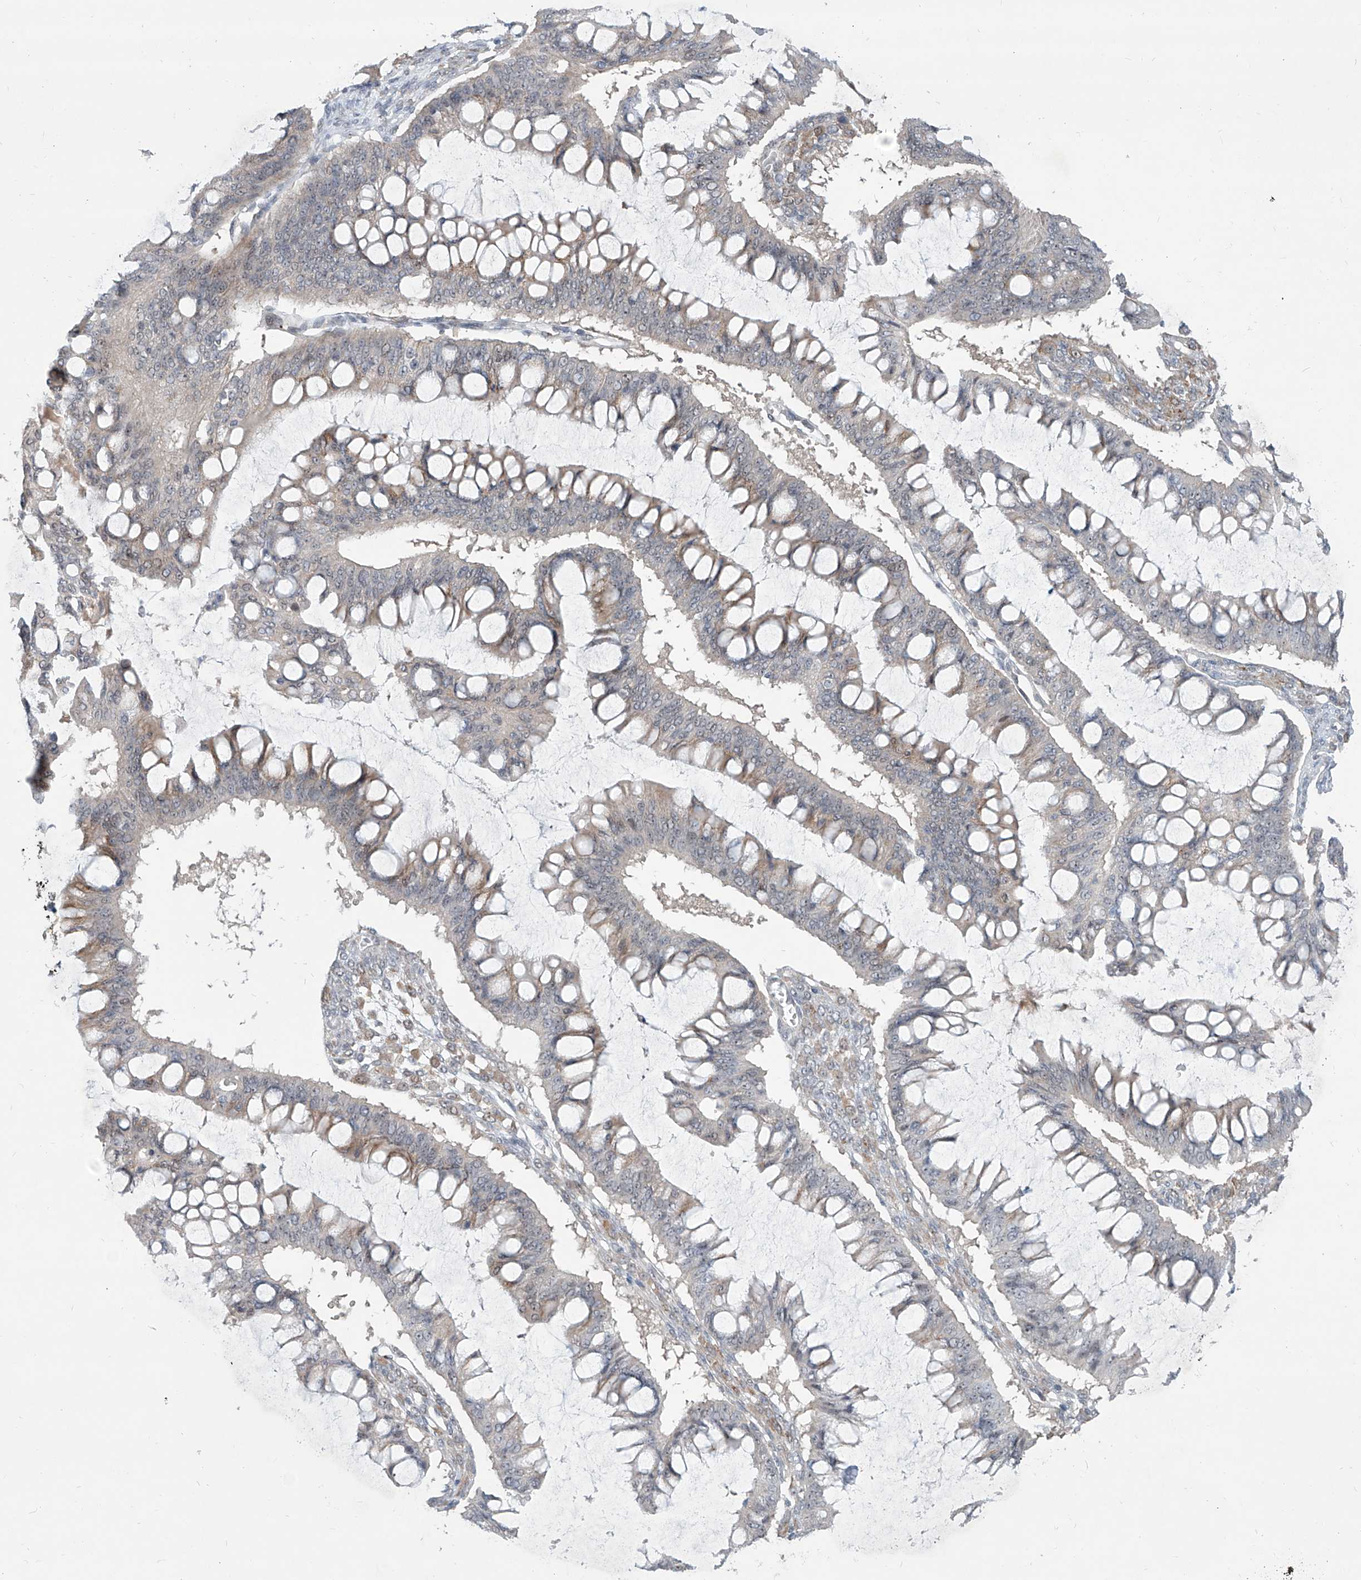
{"staining": {"intensity": "weak", "quantity": "<25%", "location": "cytoplasmic/membranous,nuclear"}, "tissue": "ovarian cancer", "cell_type": "Tumor cells", "image_type": "cancer", "snomed": [{"axis": "morphology", "description": "Cystadenocarcinoma, mucinous, NOS"}, {"axis": "topography", "description": "Ovary"}], "caption": "An image of ovarian mucinous cystadenocarcinoma stained for a protein shows no brown staining in tumor cells.", "gene": "ZBTB48", "patient": {"sex": "female", "age": 73}}